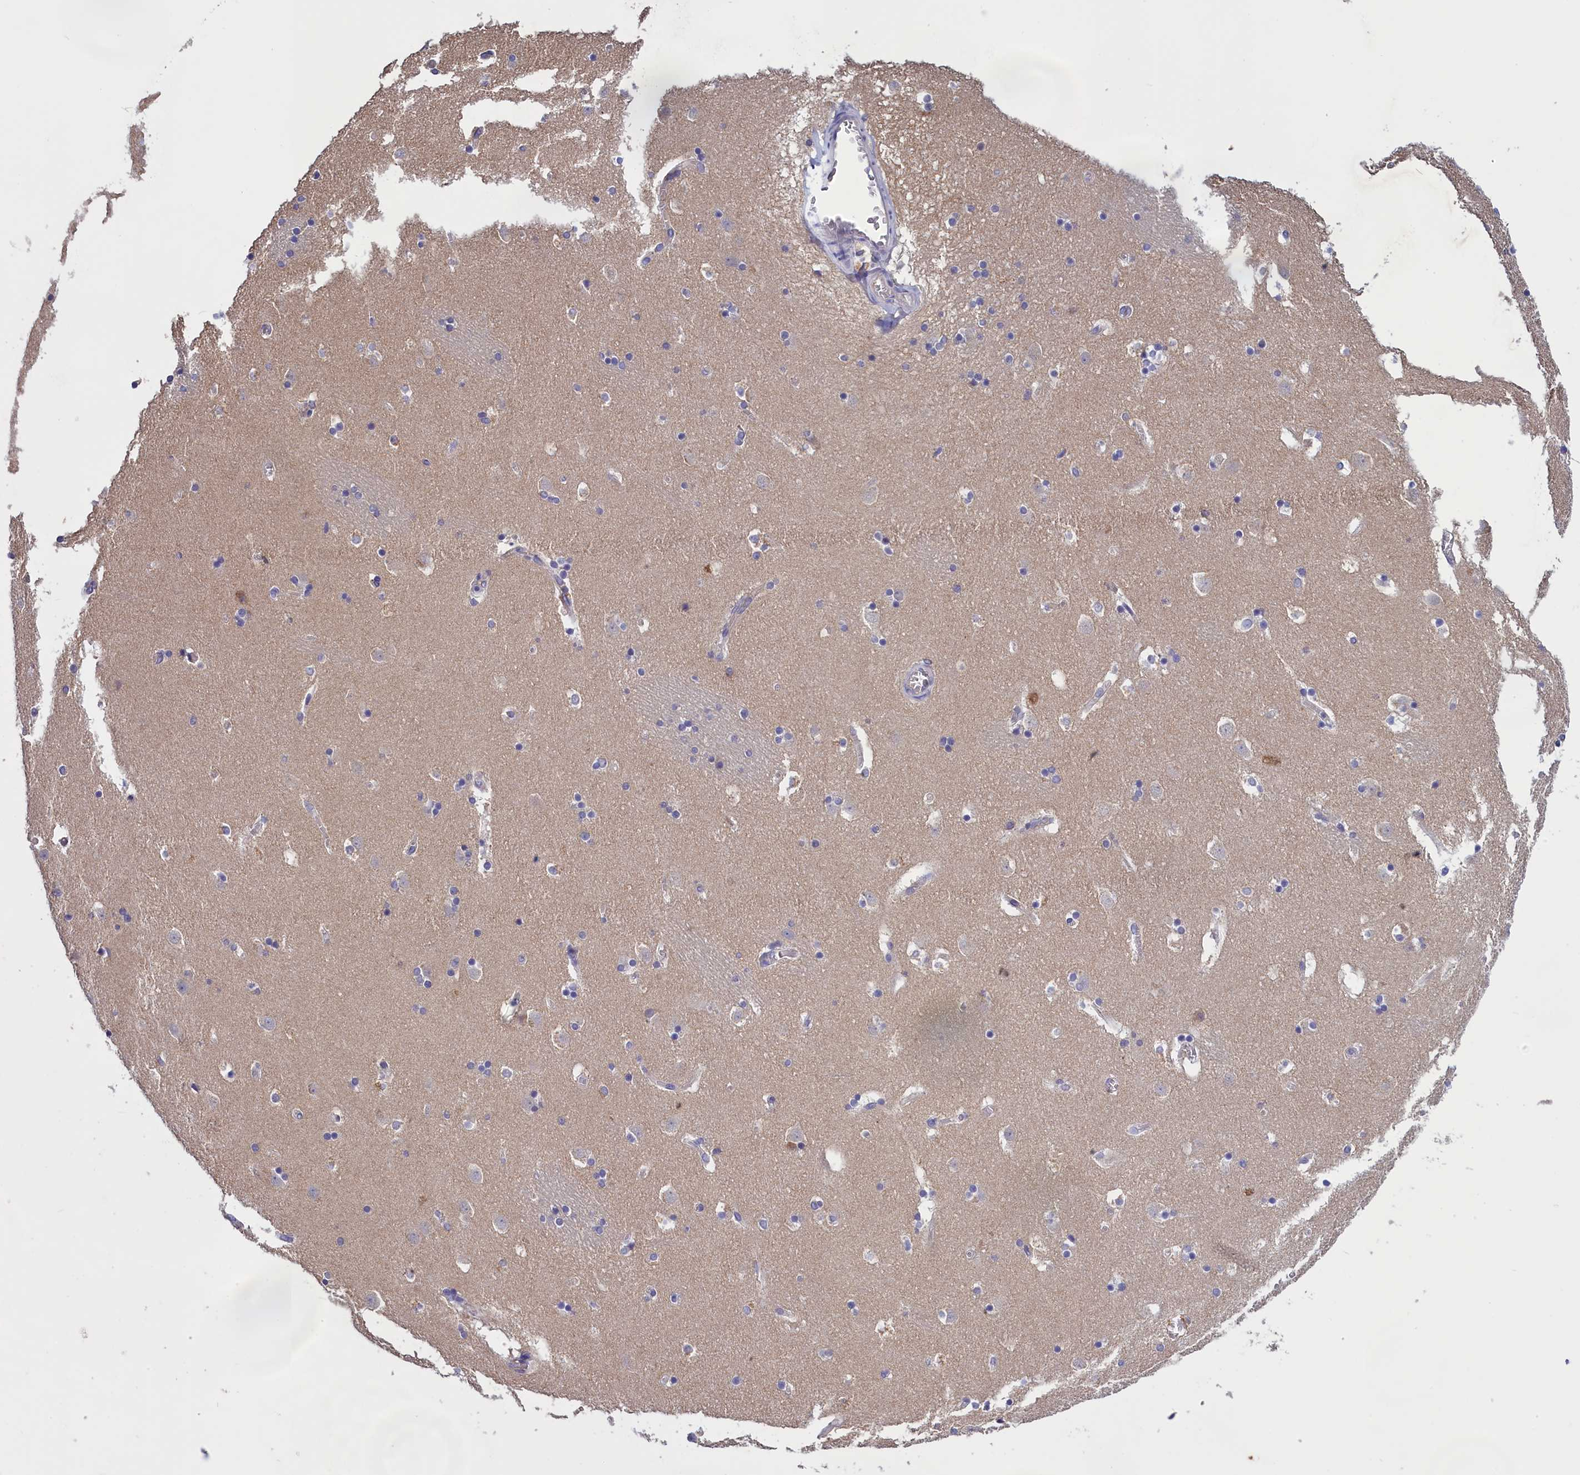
{"staining": {"intensity": "negative", "quantity": "none", "location": "none"}, "tissue": "caudate", "cell_type": "Glial cells", "image_type": "normal", "snomed": [{"axis": "morphology", "description": "Normal tissue, NOS"}, {"axis": "topography", "description": "Lateral ventricle wall"}], "caption": "Micrograph shows no significant protein positivity in glial cells of unremarkable caudate. (DAB (3,3'-diaminobenzidine) immunohistochemistry (IHC) visualized using brightfield microscopy, high magnification).", "gene": "COL19A1", "patient": {"sex": "male", "age": 45}}